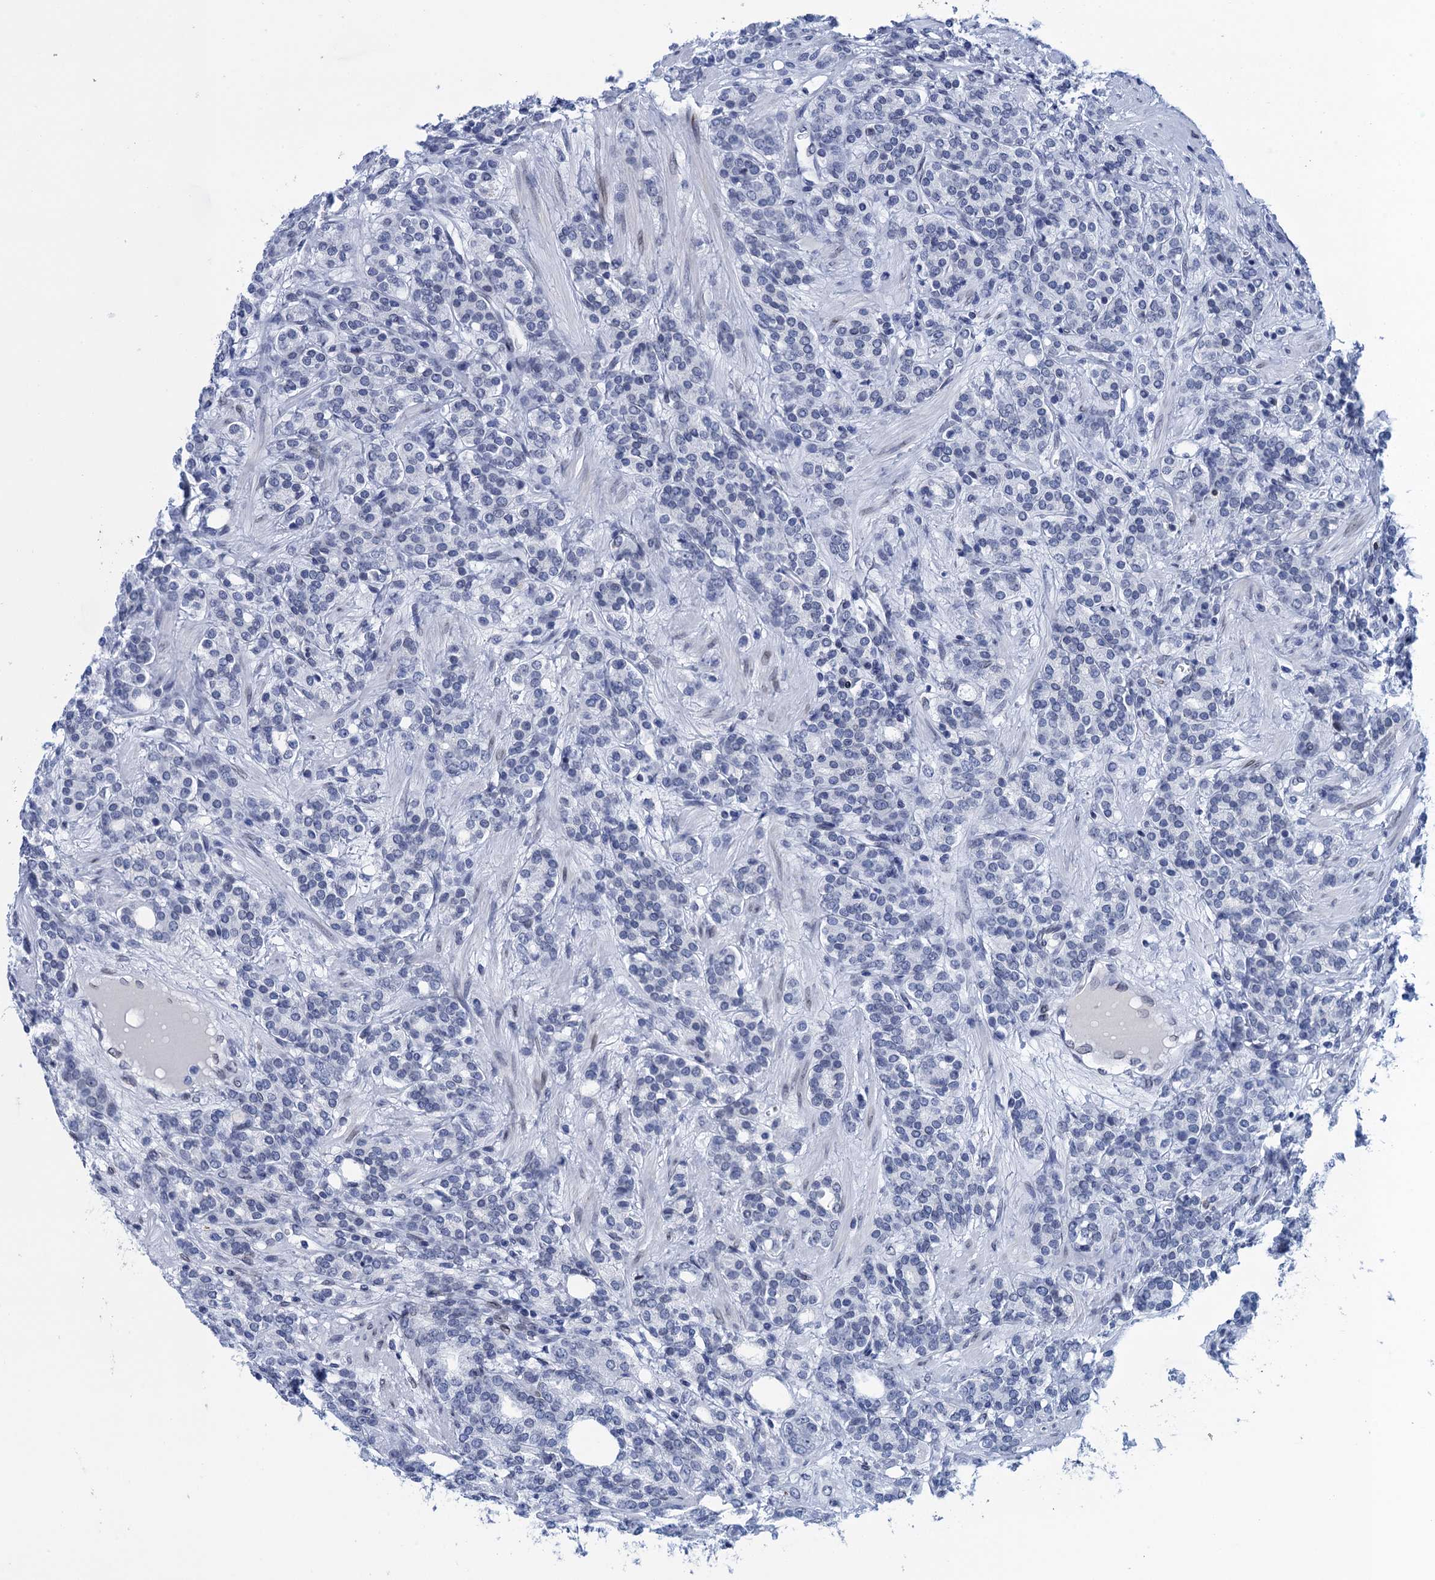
{"staining": {"intensity": "negative", "quantity": "none", "location": "none"}, "tissue": "prostate cancer", "cell_type": "Tumor cells", "image_type": "cancer", "snomed": [{"axis": "morphology", "description": "Adenocarcinoma, High grade"}, {"axis": "topography", "description": "Prostate"}], "caption": "This image is of prostate adenocarcinoma (high-grade) stained with immunohistochemistry to label a protein in brown with the nuclei are counter-stained blue. There is no positivity in tumor cells. The staining was performed using DAB to visualize the protein expression in brown, while the nuclei were stained in blue with hematoxylin (Magnification: 20x).", "gene": "METTL25", "patient": {"sex": "male", "age": 62}}